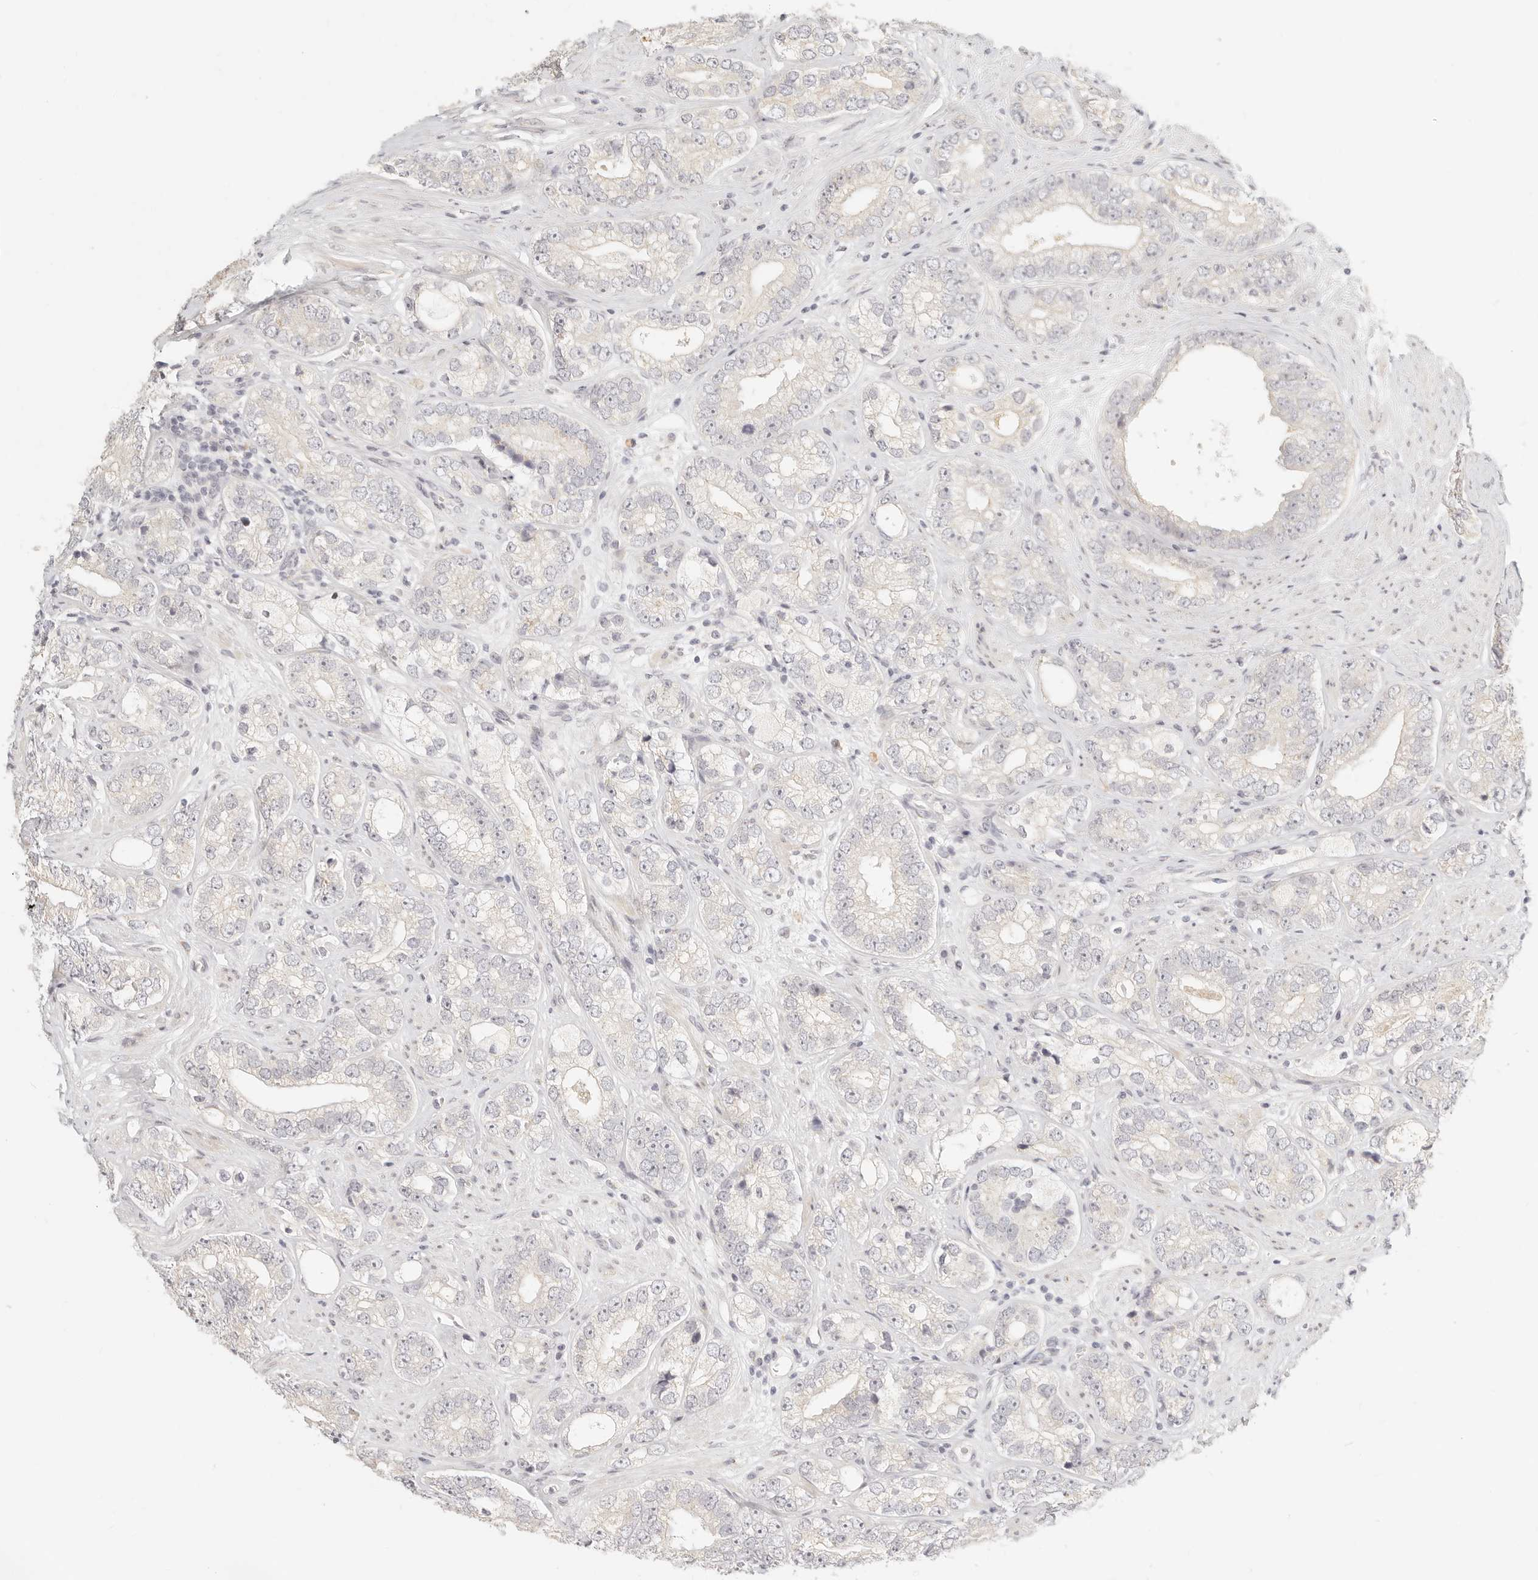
{"staining": {"intensity": "negative", "quantity": "none", "location": "none"}, "tissue": "prostate cancer", "cell_type": "Tumor cells", "image_type": "cancer", "snomed": [{"axis": "morphology", "description": "Adenocarcinoma, High grade"}, {"axis": "topography", "description": "Prostate"}], "caption": "Tumor cells are negative for brown protein staining in prostate high-grade adenocarcinoma.", "gene": "FAM20B", "patient": {"sex": "male", "age": 56}}